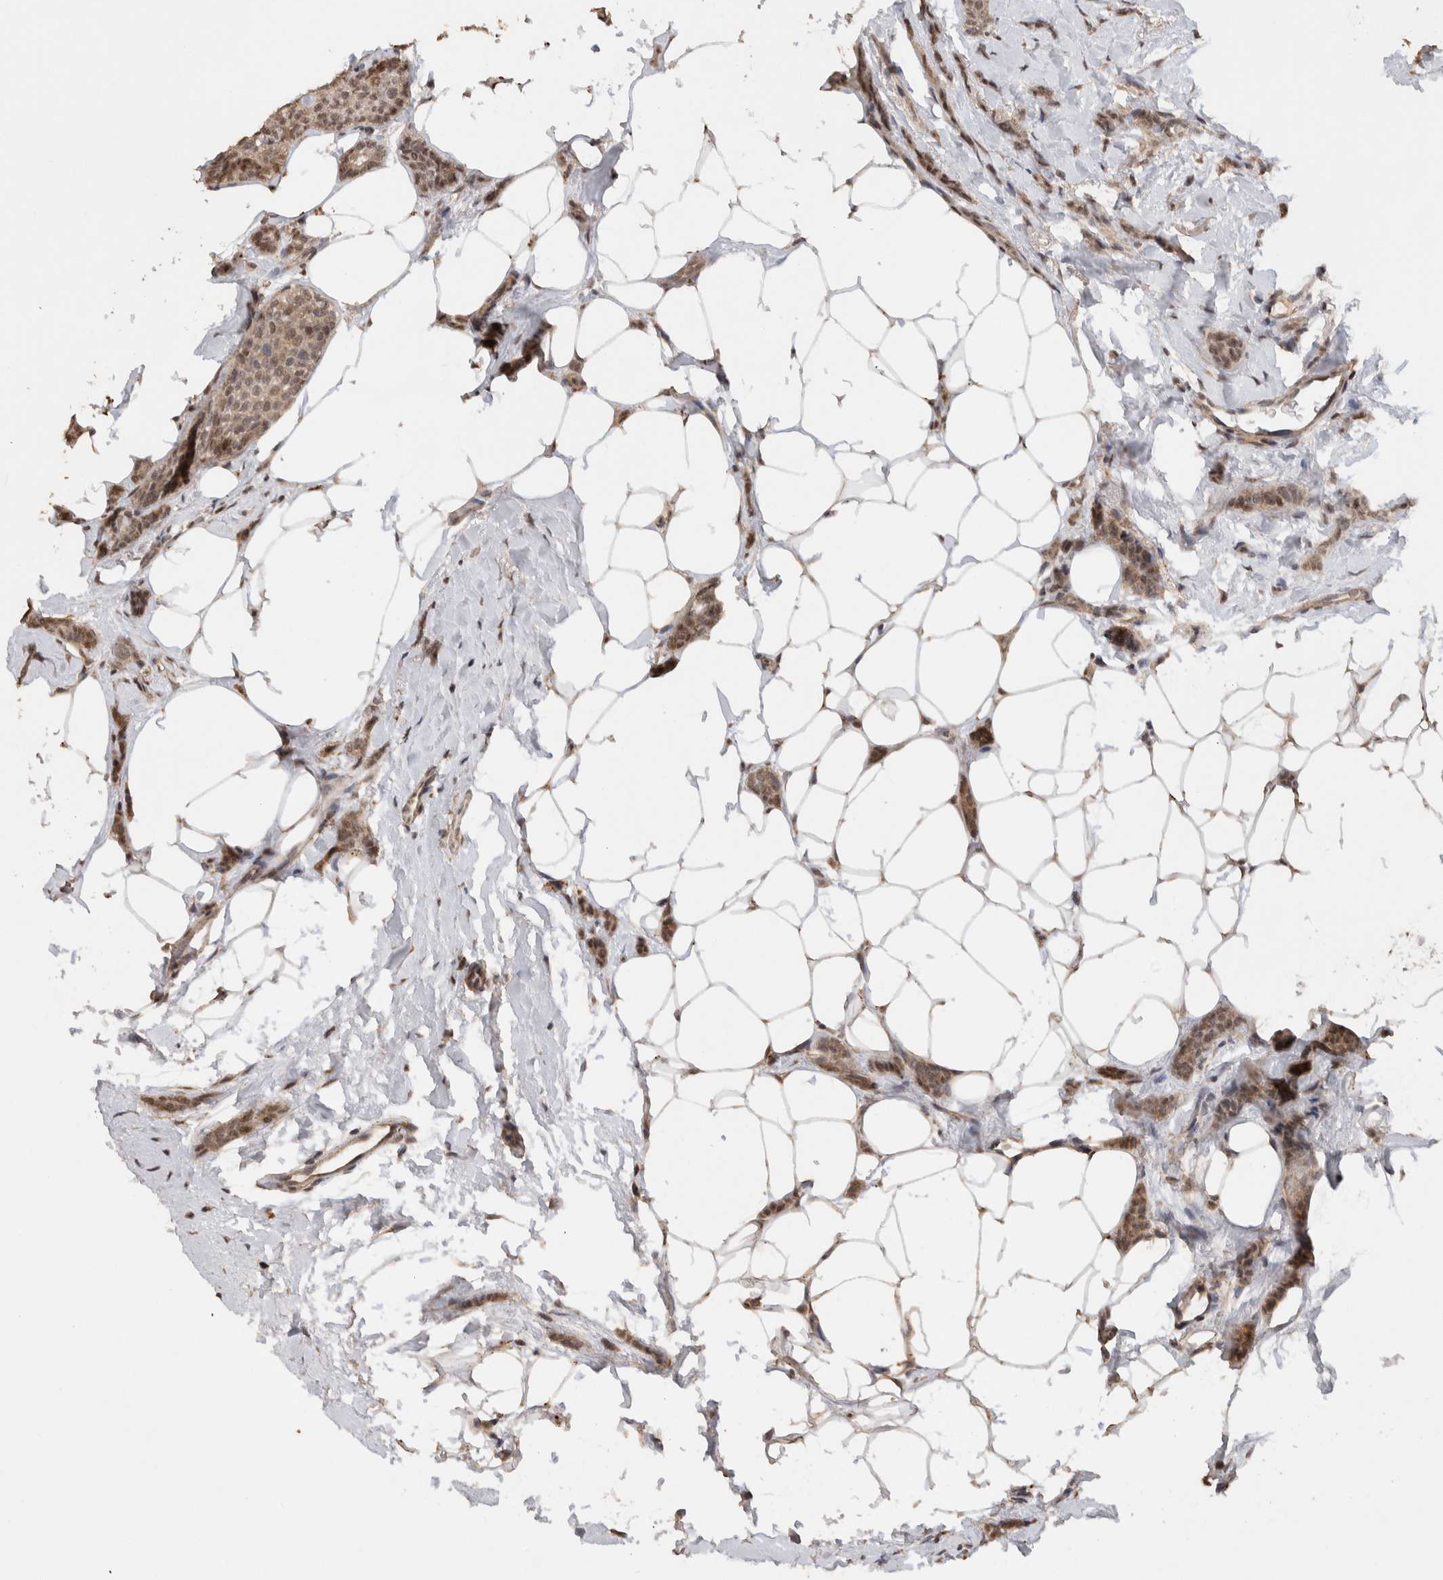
{"staining": {"intensity": "moderate", "quantity": ">75%", "location": "cytoplasmic/membranous,nuclear"}, "tissue": "breast cancer", "cell_type": "Tumor cells", "image_type": "cancer", "snomed": [{"axis": "morphology", "description": "Lobular carcinoma"}, {"axis": "topography", "description": "Skin"}, {"axis": "topography", "description": "Breast"}], "caption": "Protein expression analysis of human breast cancer reveals moderate cytoplasmic/membranous and nuclear staining in about >75% of tumor cells. (Brightfield microscopy of DAB IHC at high magnification).", "gene": "KEAP1", "patient": {"sex": "female", "age": 46}}